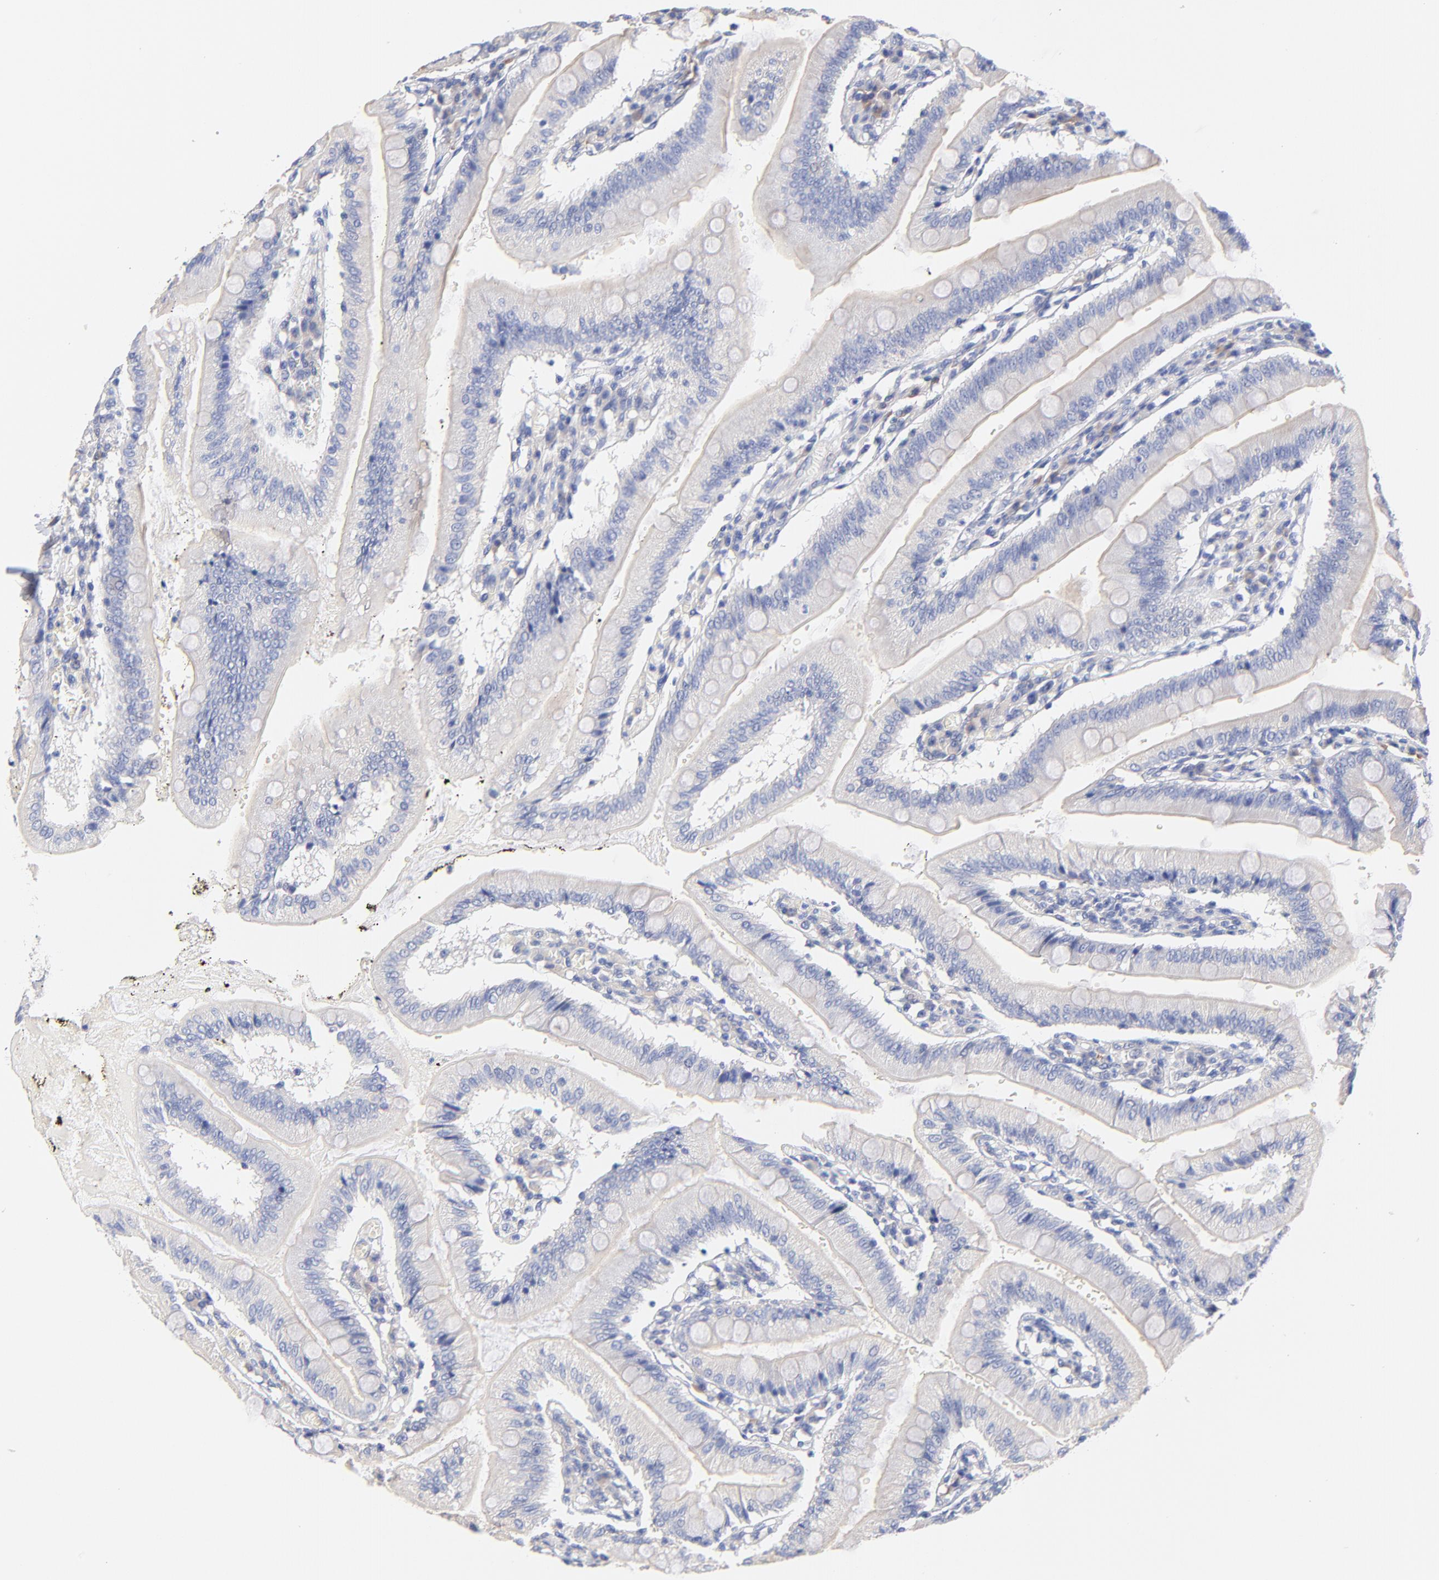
{"staining": {"intensity": "negative", "quantity": "none", "location": "none"}, "tissue": "small intestine", "cell_type": "Glandular cells", "image_type": "normal", "snomed": [{"axis": "morphology", "description": "Normal tissue, NOS"}, {"axis": "topography", "description": "Small intestine"}], "caption": "Immunohistochemical staining of normal small intestine exhibits no significant expression in glandular cells.", "gene": "TNFRSF13C", "patient": {"sex": "male", "age": 71}}